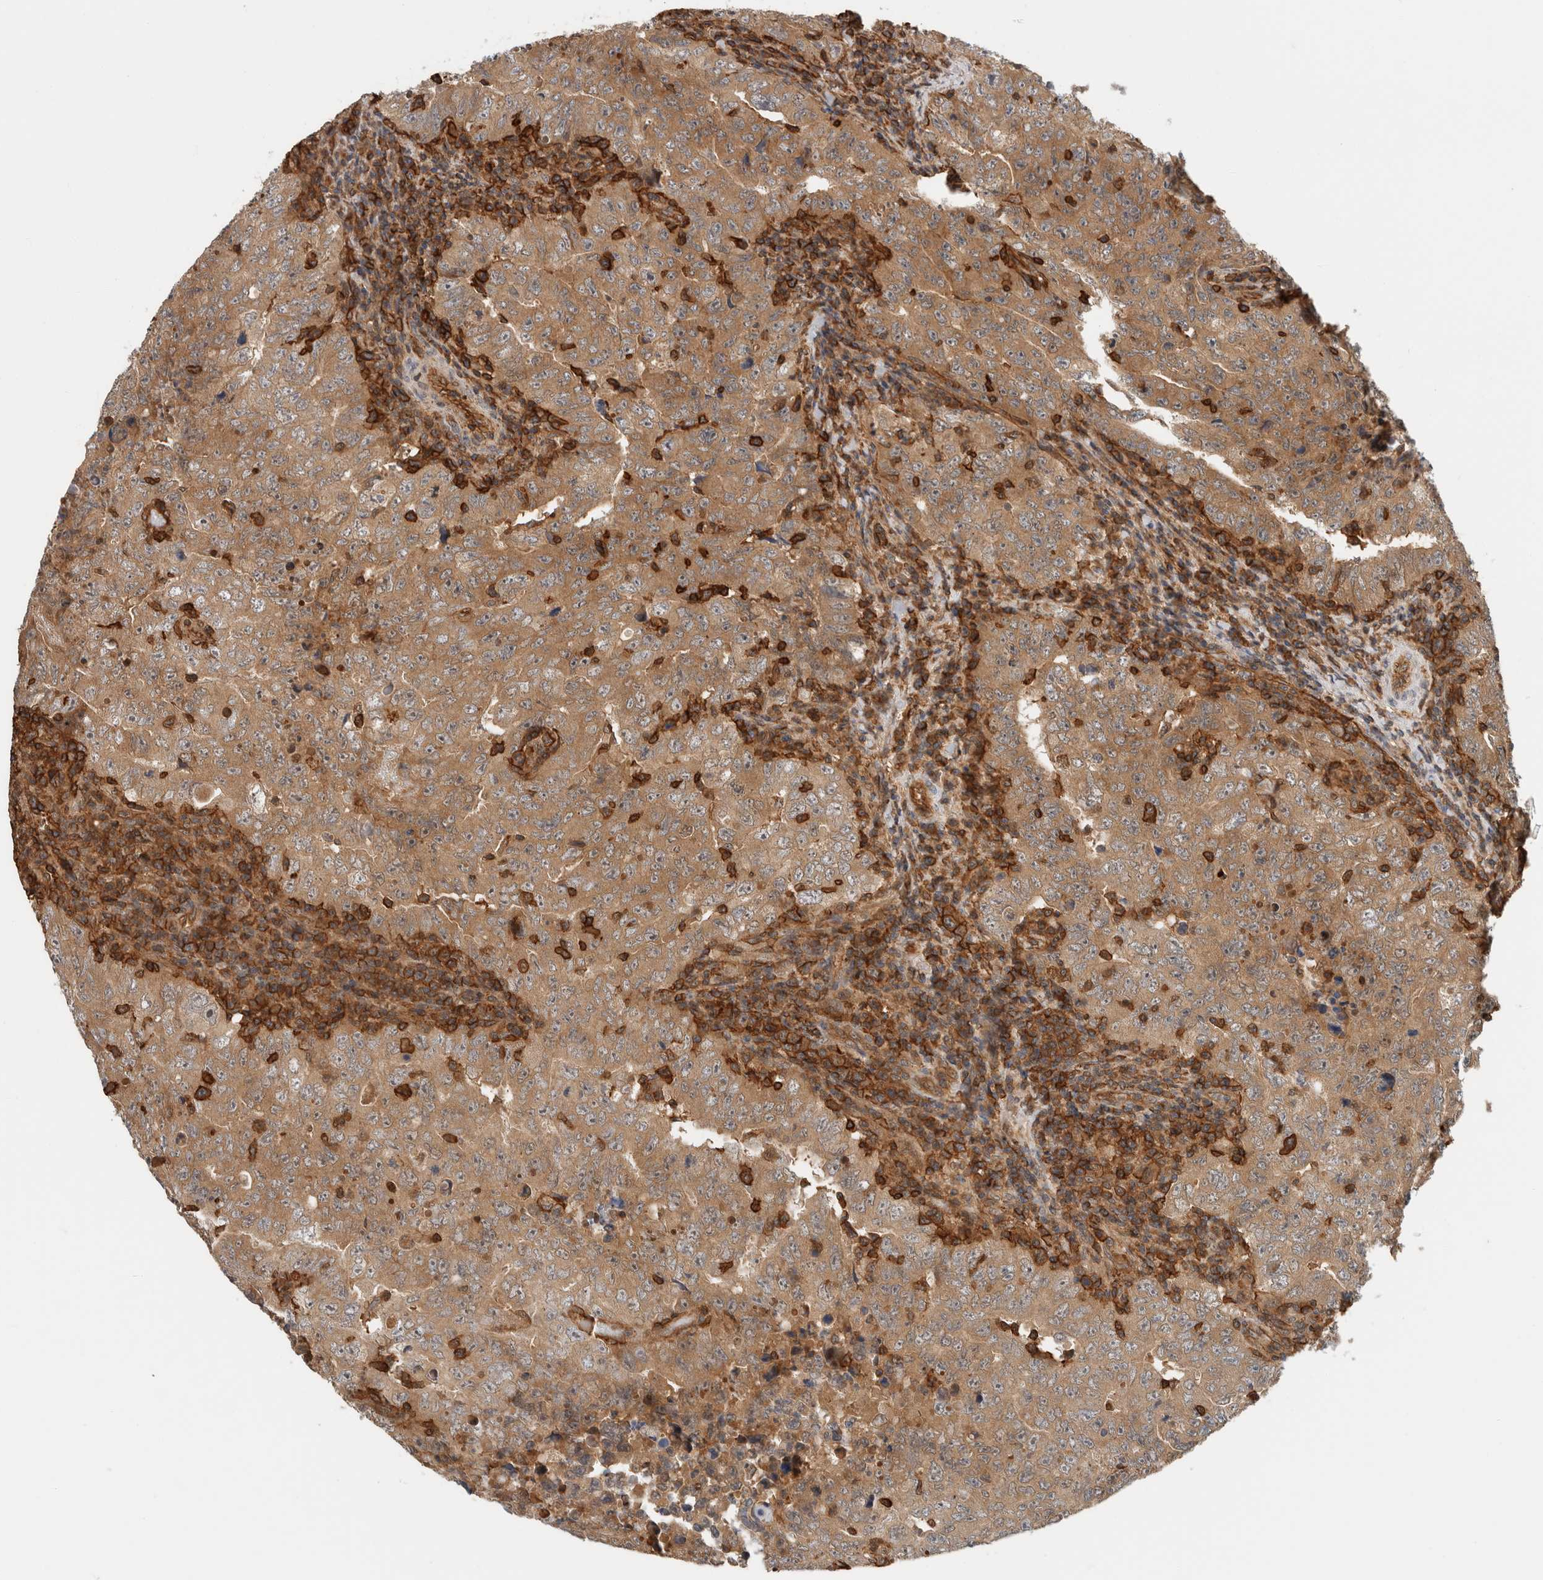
{"staining": {"intensity": "moderate", "quantity": ">75%", "location": "cytoplasmic/membranous"}, "tissue": "testis cancer", "cell_type": "Tumor cells", "image_type": "cancer", "snomed": [{"axis": "morphology", "description": "Carcinoma, Embryonal, NOS"}, {"axis": "topography", "description": "Testis"}], "caption": "This is an image of IHC staining of testis cancer, which shows moderate expression in the cytoplasmic/membranous of tumor cells.", "gene": "PFDN4", "patient": {"sex": "male", "age": 26}}